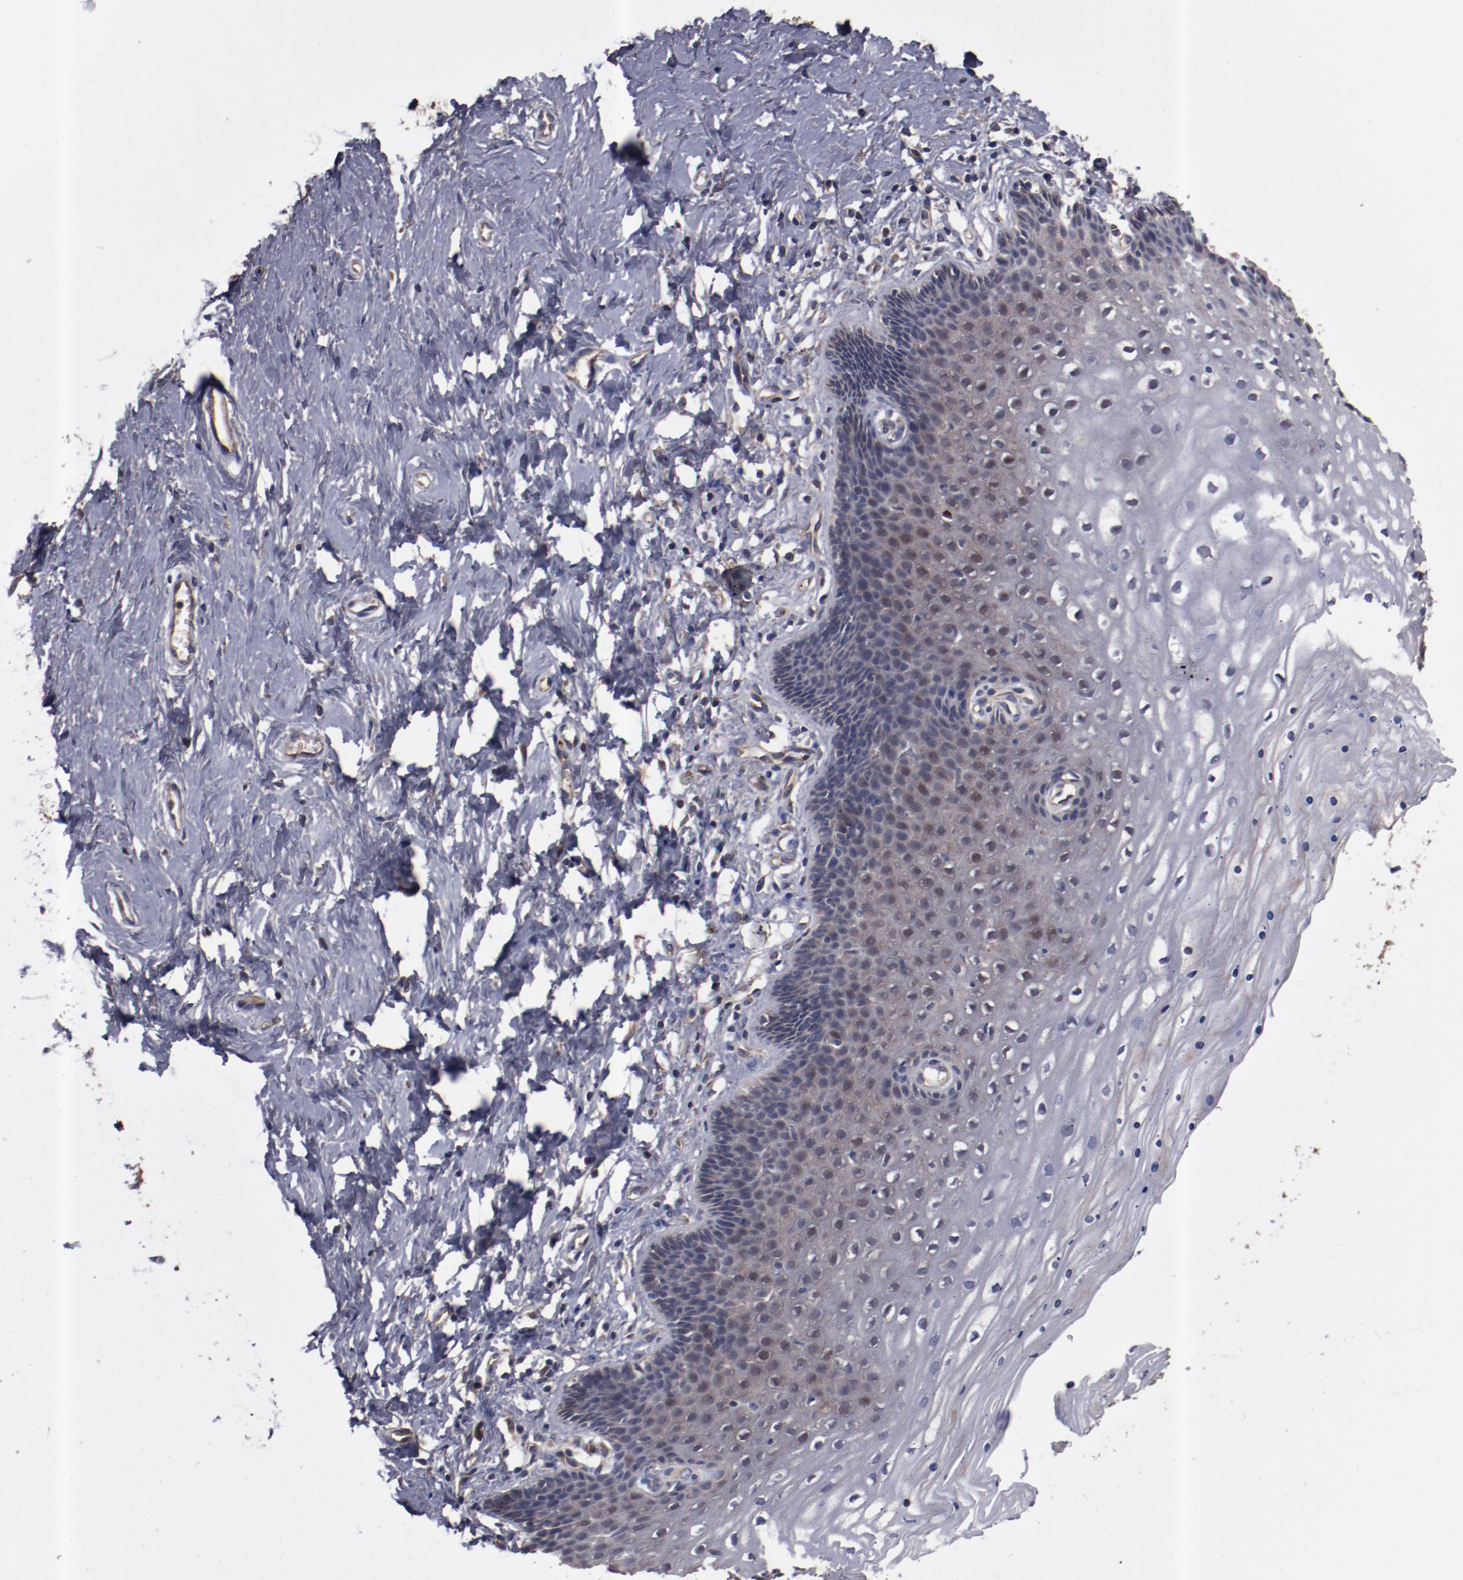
{"staining": {"intensity": "moderate", "quantity": "25%-75%", "location": "cytoplasmic/membranous"}, "tissue": "cervix", "cell_type": "Glandular cells", "image_type": "normal", "snomed": [{"axis": "morphology", "description": "Normal tissue, NOS"}, {"axis": "topography", "description": "Cervix"}], "caption": "DAB immunohistochemical staining of benign cervix reveals moderate cytoplasmic/membranous protein expression in about 25%-75% of glandular cells.", "gene": "DNAAF2", "patient": {"sex": "female", "age": 39}}